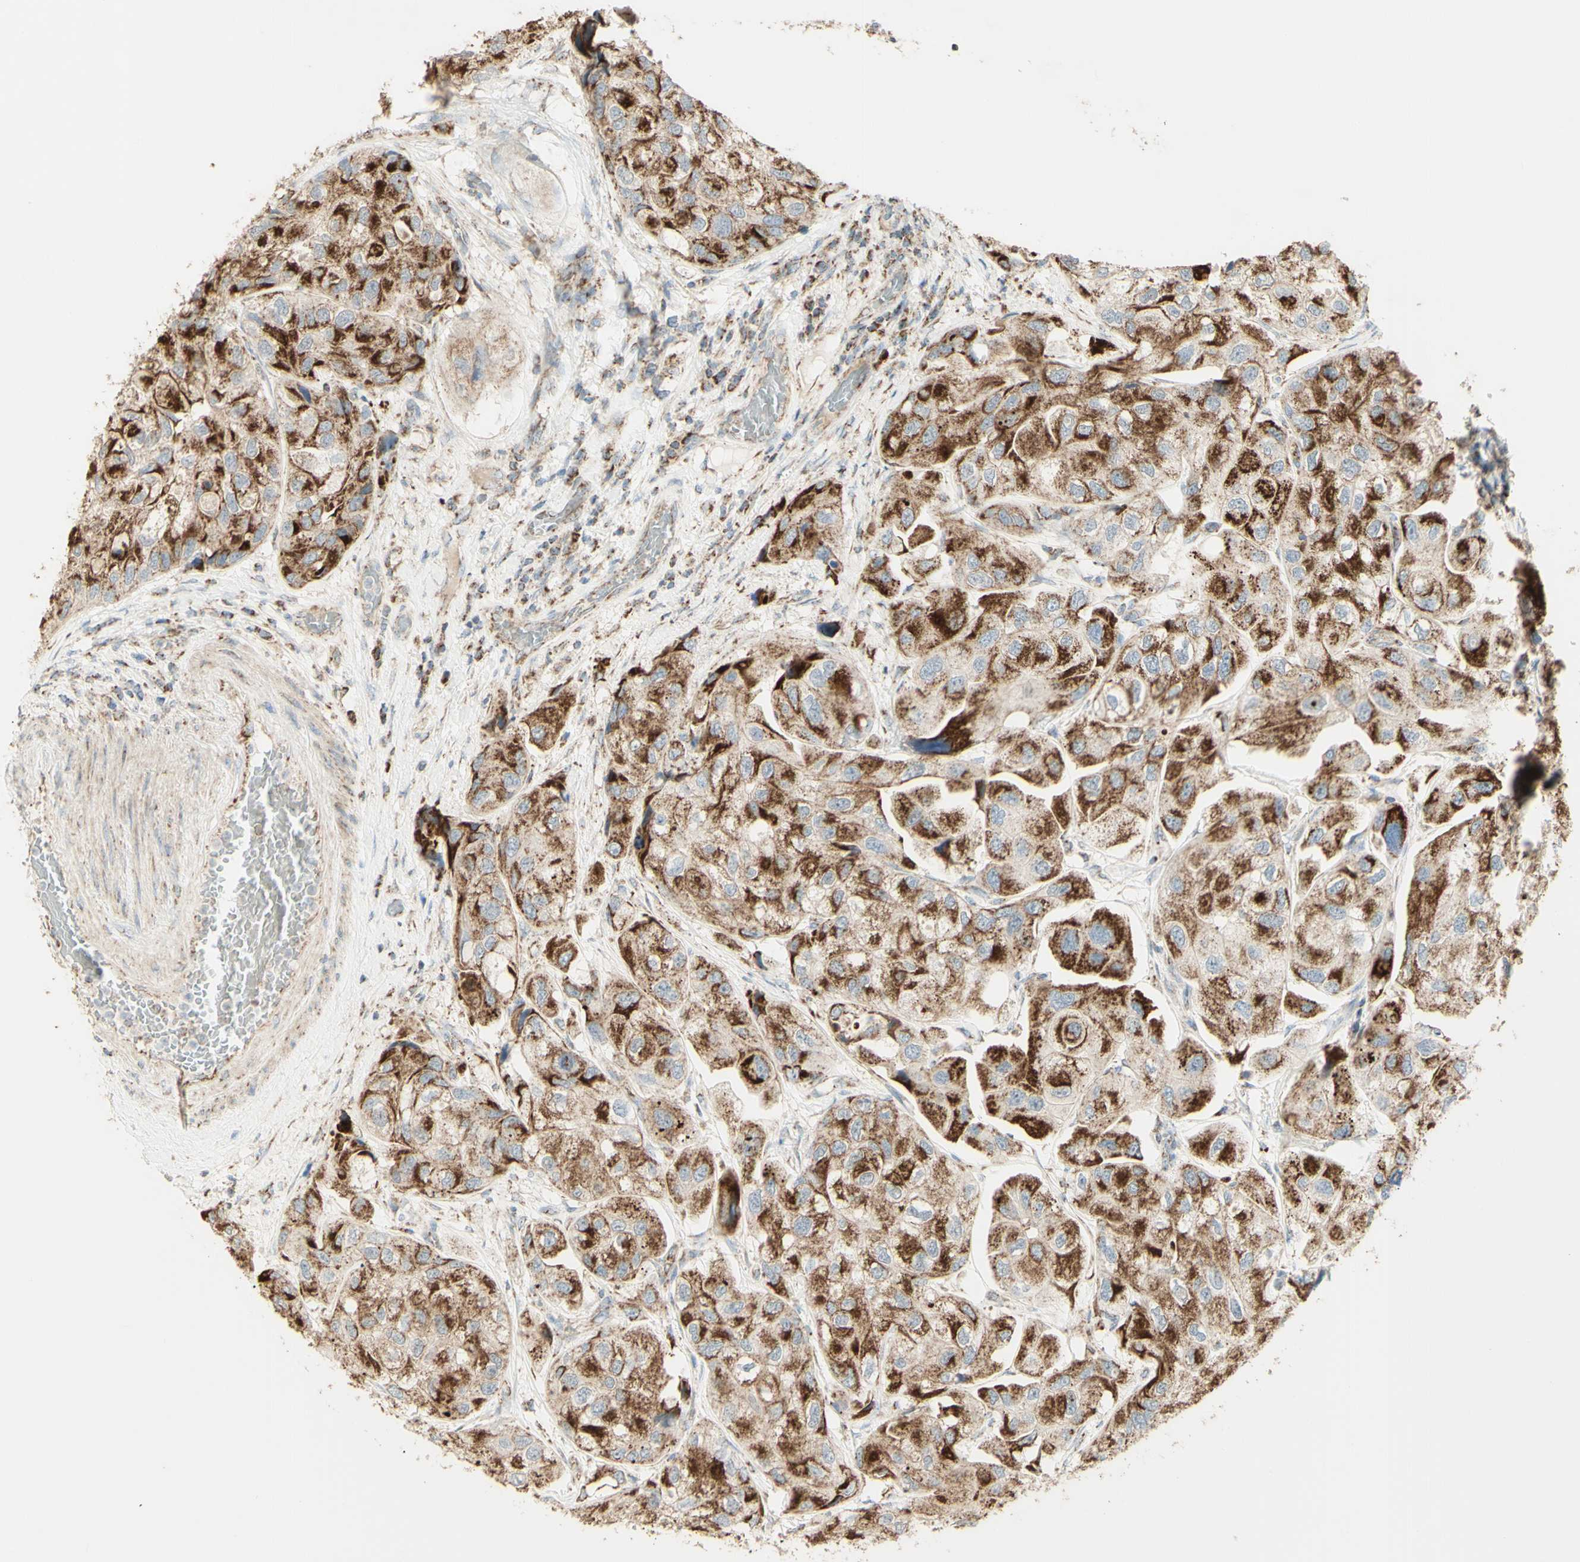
{"staining": {"intensity": "strong", "quantity": ">75%", "location": "cytoplasmic/membranous"}, "tissue": "urothelial cancer", "cell_type": "Tumor cells", "image_type": "cancer", "snomed": [{"axis": "morphology", "description": "Urothelial carcinoma, High grade"}, {"axis": "topography", "description": "Urinary bladder"}], "caption": "Immunohistochemical staining of high-grade urothelial carcinoma displays high levels of strong cytoplasmic/membranous expression in about >75% of tumor cells.", "gene": "LETM1", "patient": {"sex": "female", "age": 64}}